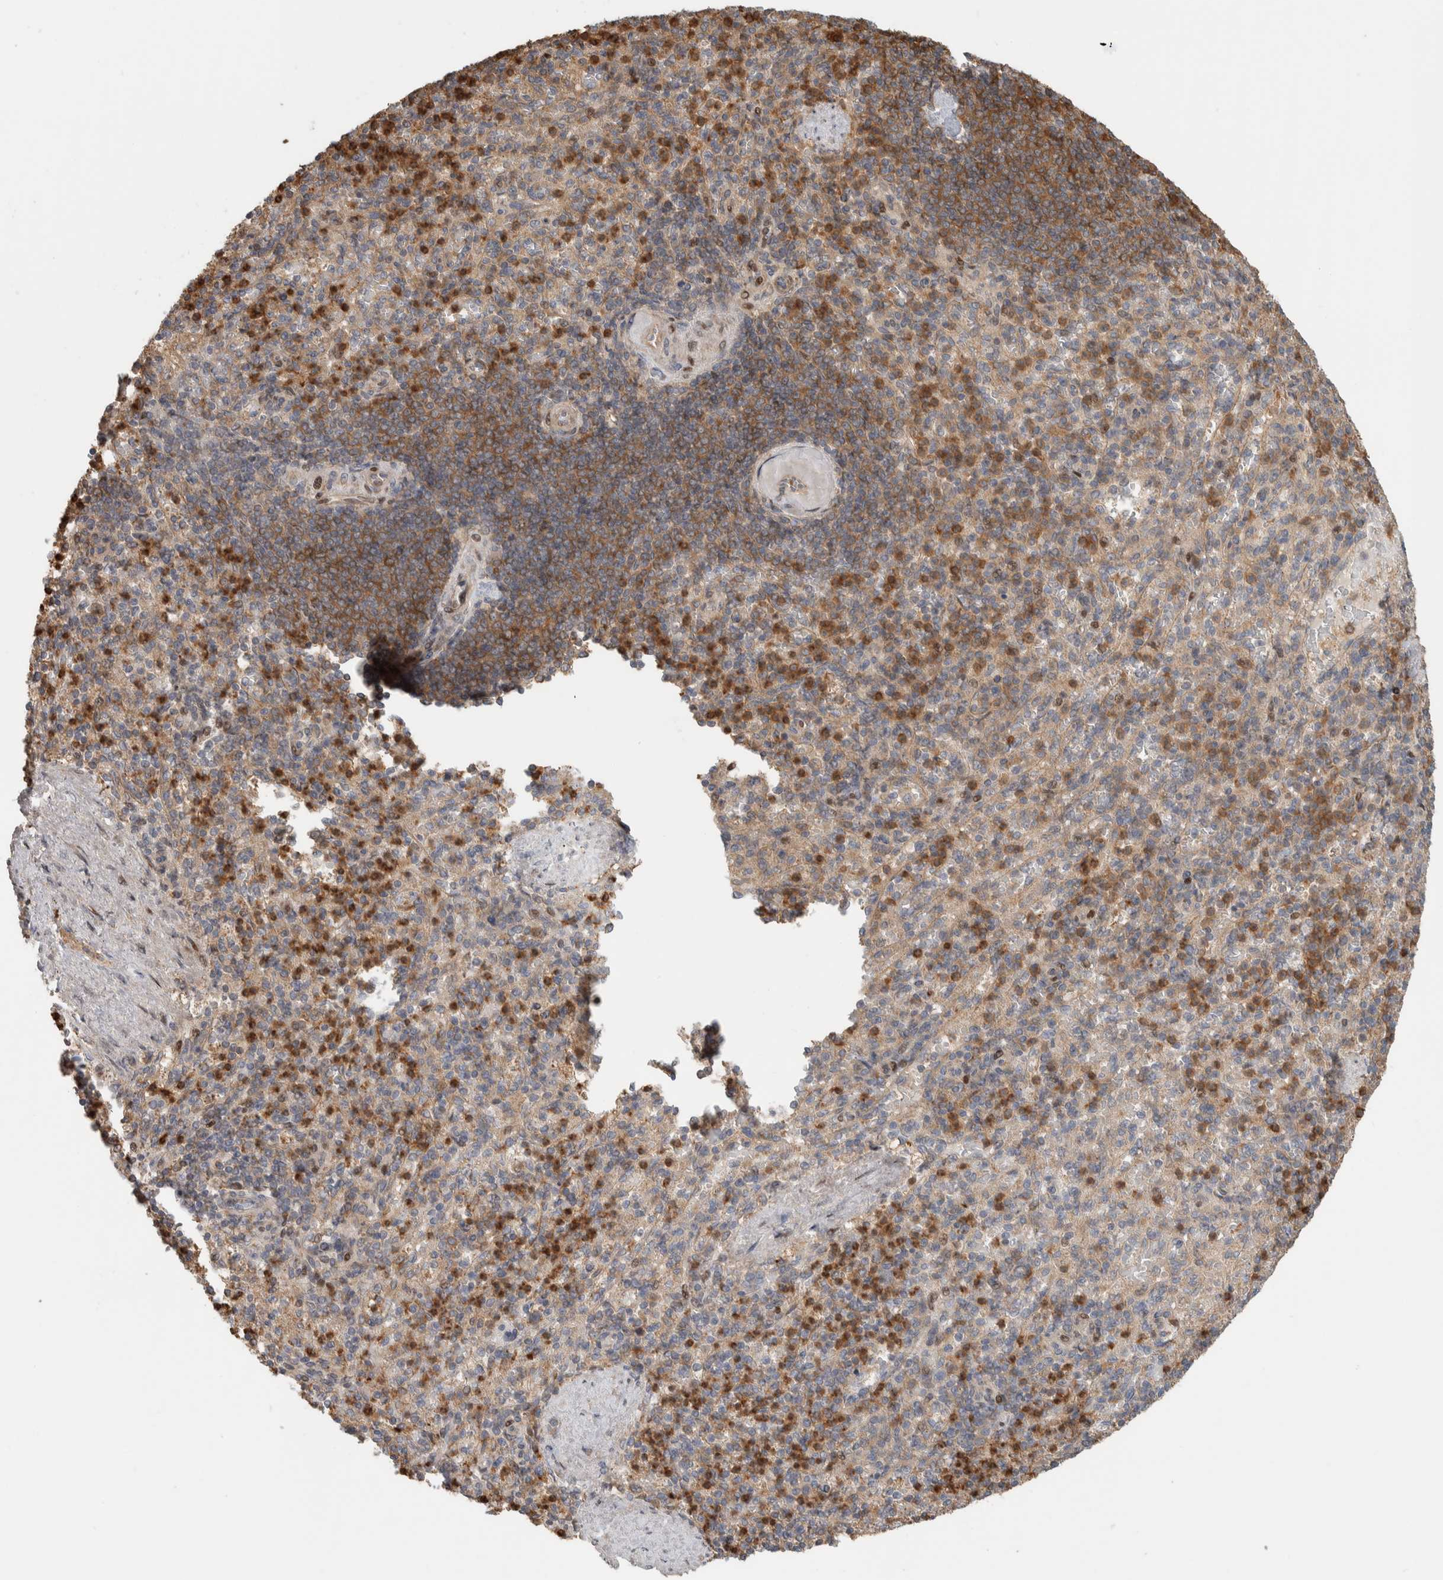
{"staining": {"intensity": "moderate", "quantity": "25%-75%", "location": "cytoplasmic/membranous"}, "tissue": "spleen", "cell_type": "Cells in red pulp", "image_type": "normal", "snomed": [{"axis": "morphology", "description": "Normal tissue, NOS"}, {"axis": "topography", "description": "Spleen"}], "caption": "Immunohistochemical staining of normal spleen displays moderate cytoplasmic/membranous protein expression in about 25%-75% of cells in red pulp. (DAB (3,3'-diaminobenzidine) IHC with brightfield microscopy, high magnification).", "gene": "CNTROB", "patient": {"sex": "female", "age": 74}}